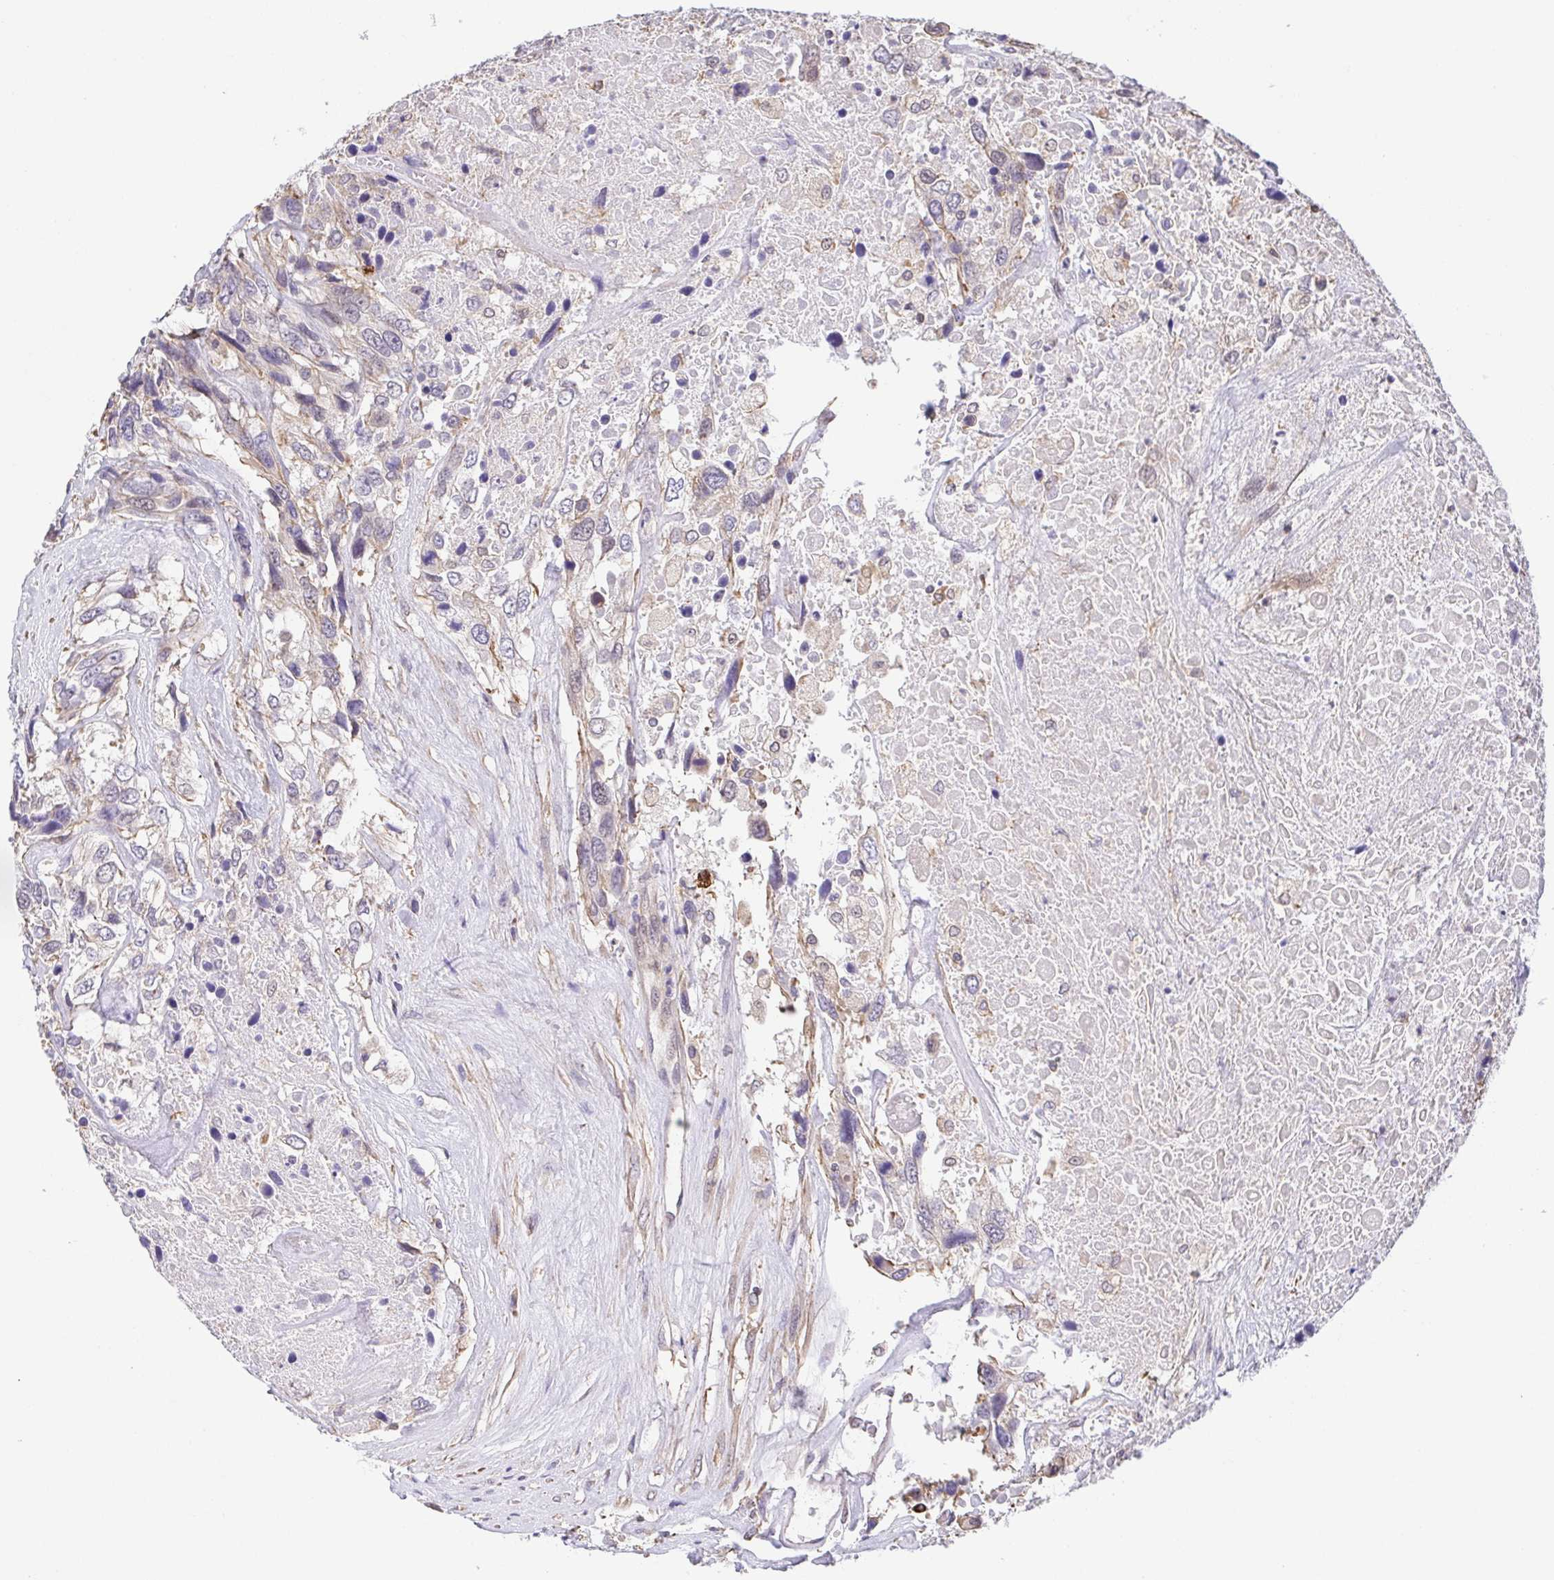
{"staining": {"intensity": "weak", "quantity": "<25%", "location": "cytoplasmic/membranous"}, "tissue": "urothelial cancer", "cell_type": "Tumor cells", "image_type": "cancer", "snomed": [{"axis": "morphology", "description": "Urothelial carcinoma, High grade"}, {"axis": "topography", "description": "Urinary bladder"}], "caption": "This is a image of immunohistochemistry (IHC) staining of urothelial carcinoma (high-grade), which shows no expression in tumor cells.", "gene": "PREPL", "patient": {"sex": "female", "age": 70}}